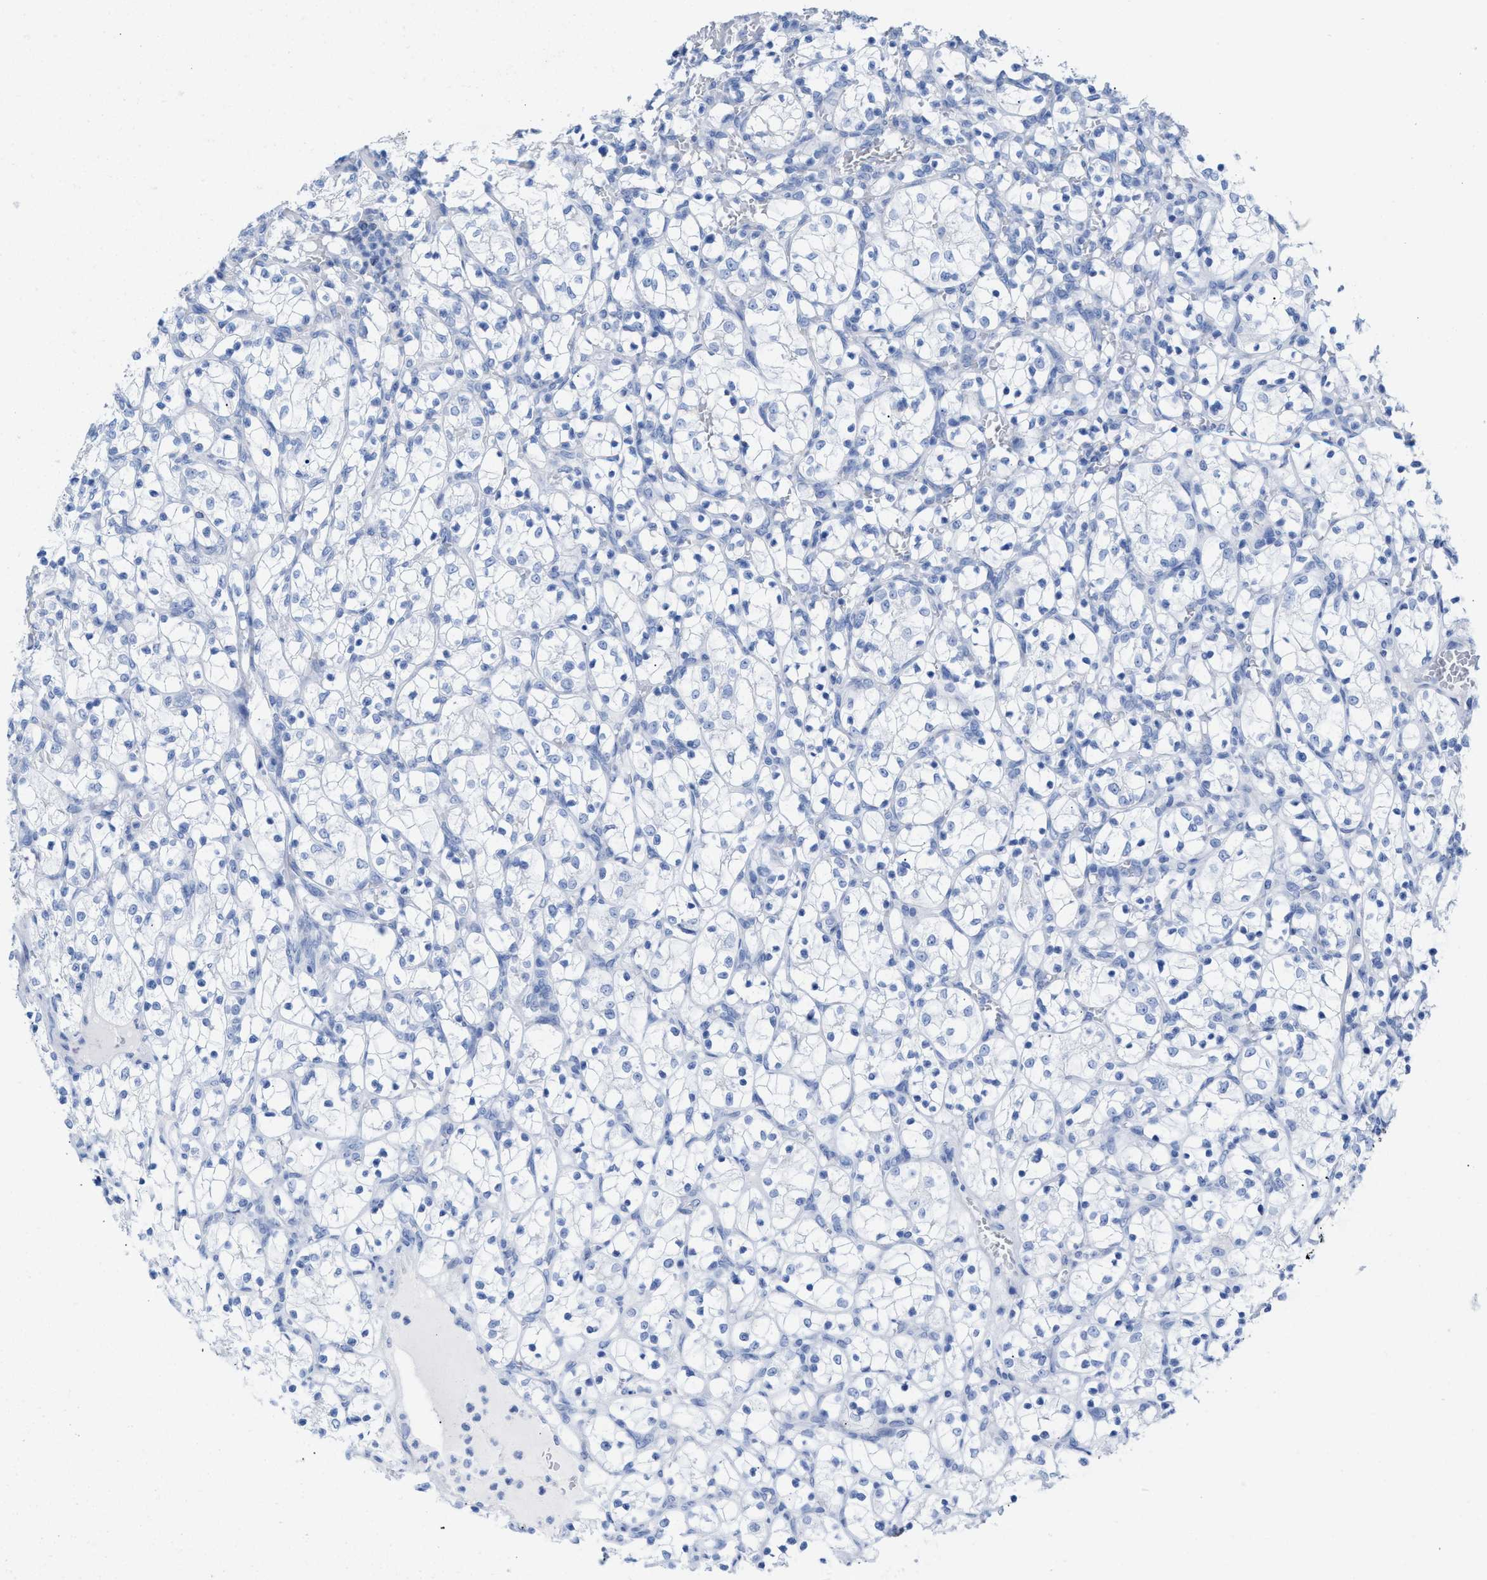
{"staining": {"intensity": "negative", "quantity": "none", "location": "none"}, "tissue": "renal cancer", "cell_type": "Tumor cells", "image_type": "cancer", "snomed": [{"axis": "morphology", "description": "Adenocarcinoma, NOS"}, {"axis": "topography", "description": "Kidney"}], "caption": "Renal cancer (adenocarcinoma) was stained to show a protein in brown. There is no significant staining in tumor cells.", "gene": "CPA1", "patient": {"sex": "female", "age": 69}}